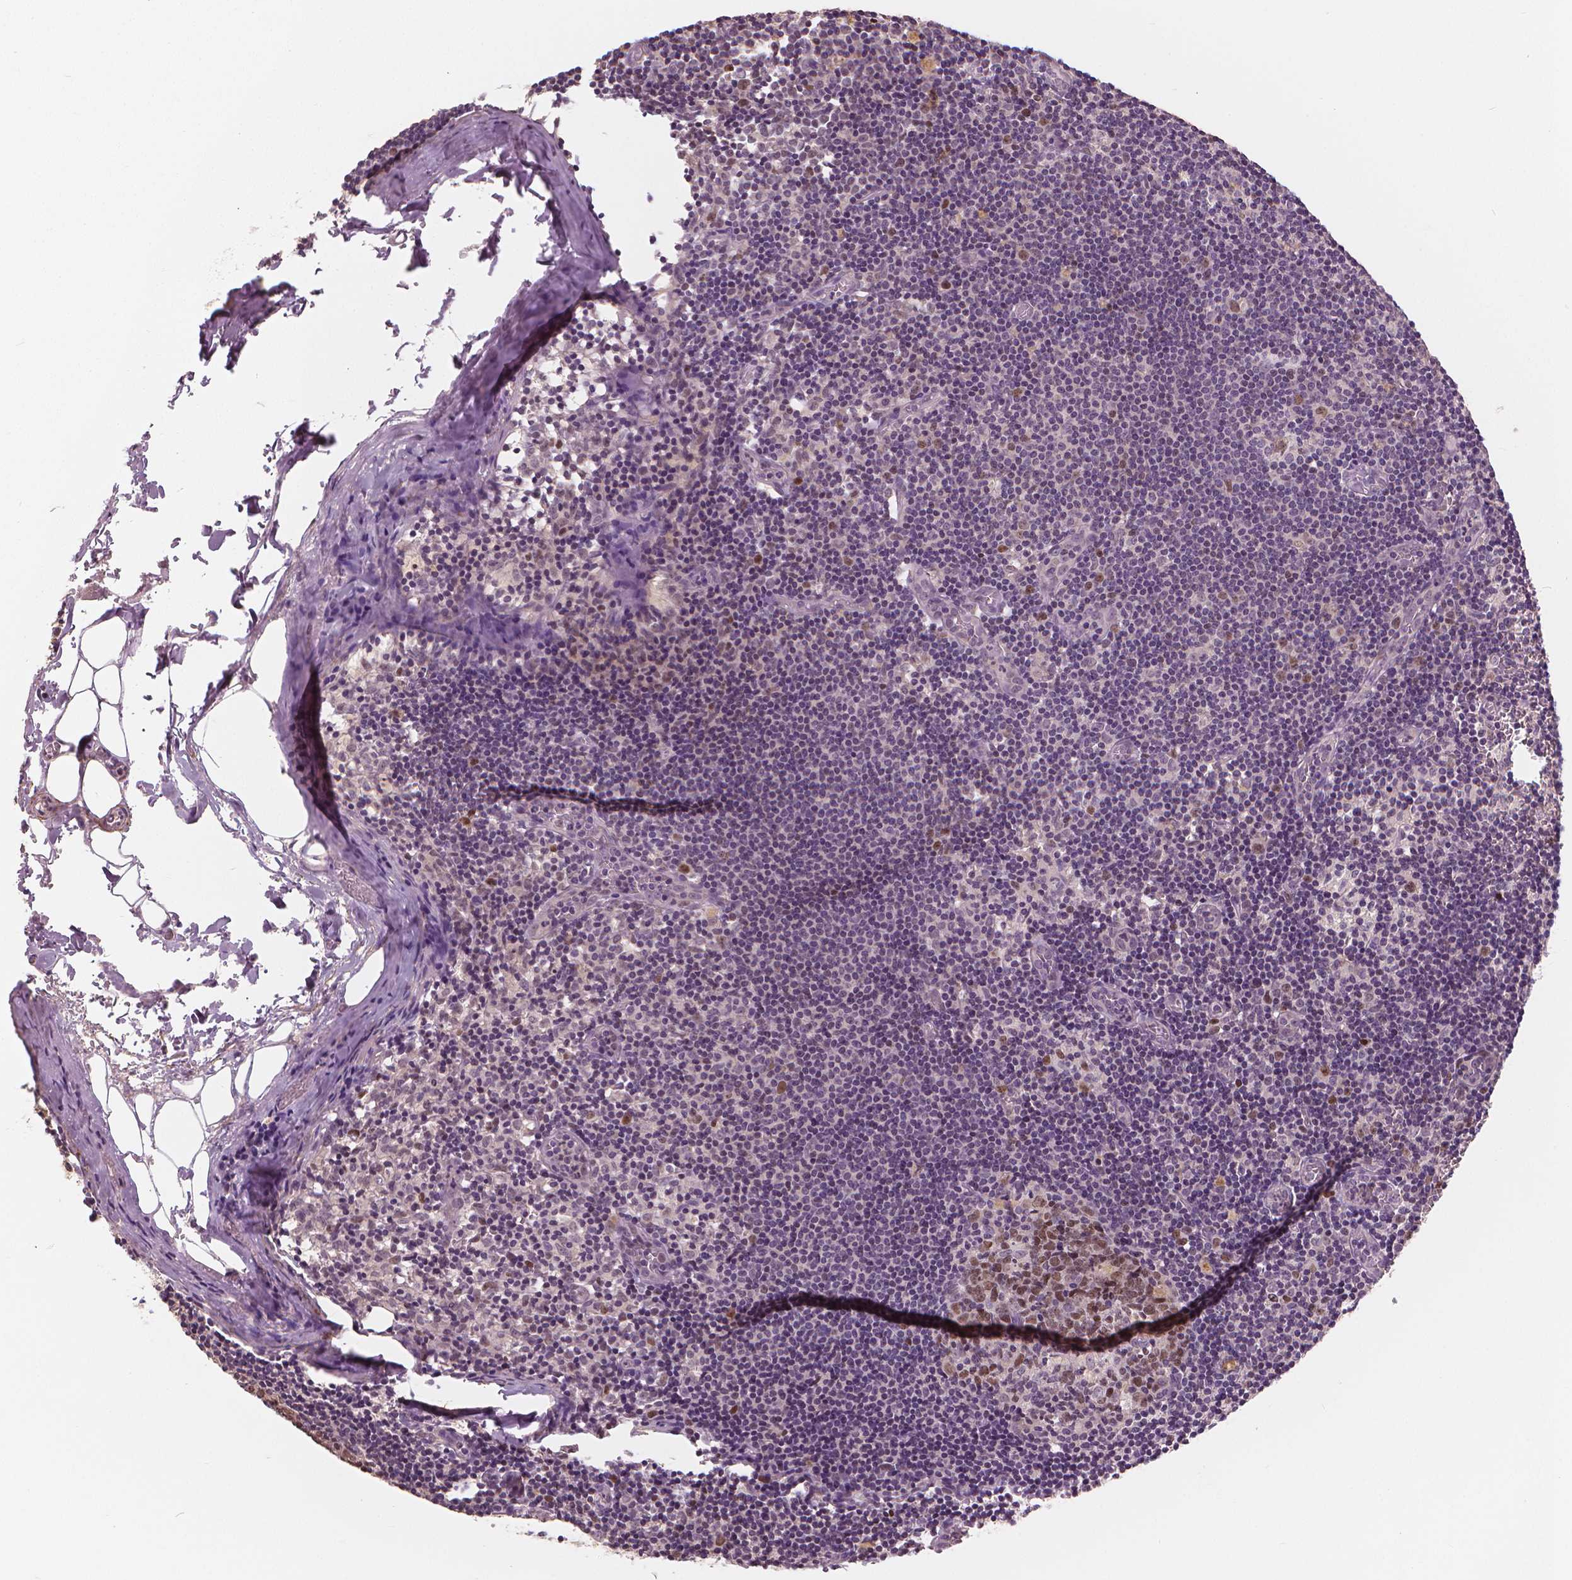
{"staining": {"intensity": "moderate", "quantity": "<25%", "location": "nuclear"}, "tissue": "lymph node", "cell_type": "Germinal center cells", "image_type": "normal", "snomed": [{"axis": "morphology", "description": "Normal tissue, NOS"}, {"axis": "topography", "description": "Lymph node"}], "caption": "An image of lymph node stained for a protein demonstrates moderate nuclear brown staining in germinal center cells. (Brightfield microscopy of DAB IHC at high magnification).", "gene": "NSD2", "patient": {"sex": "female", "age": 52}}